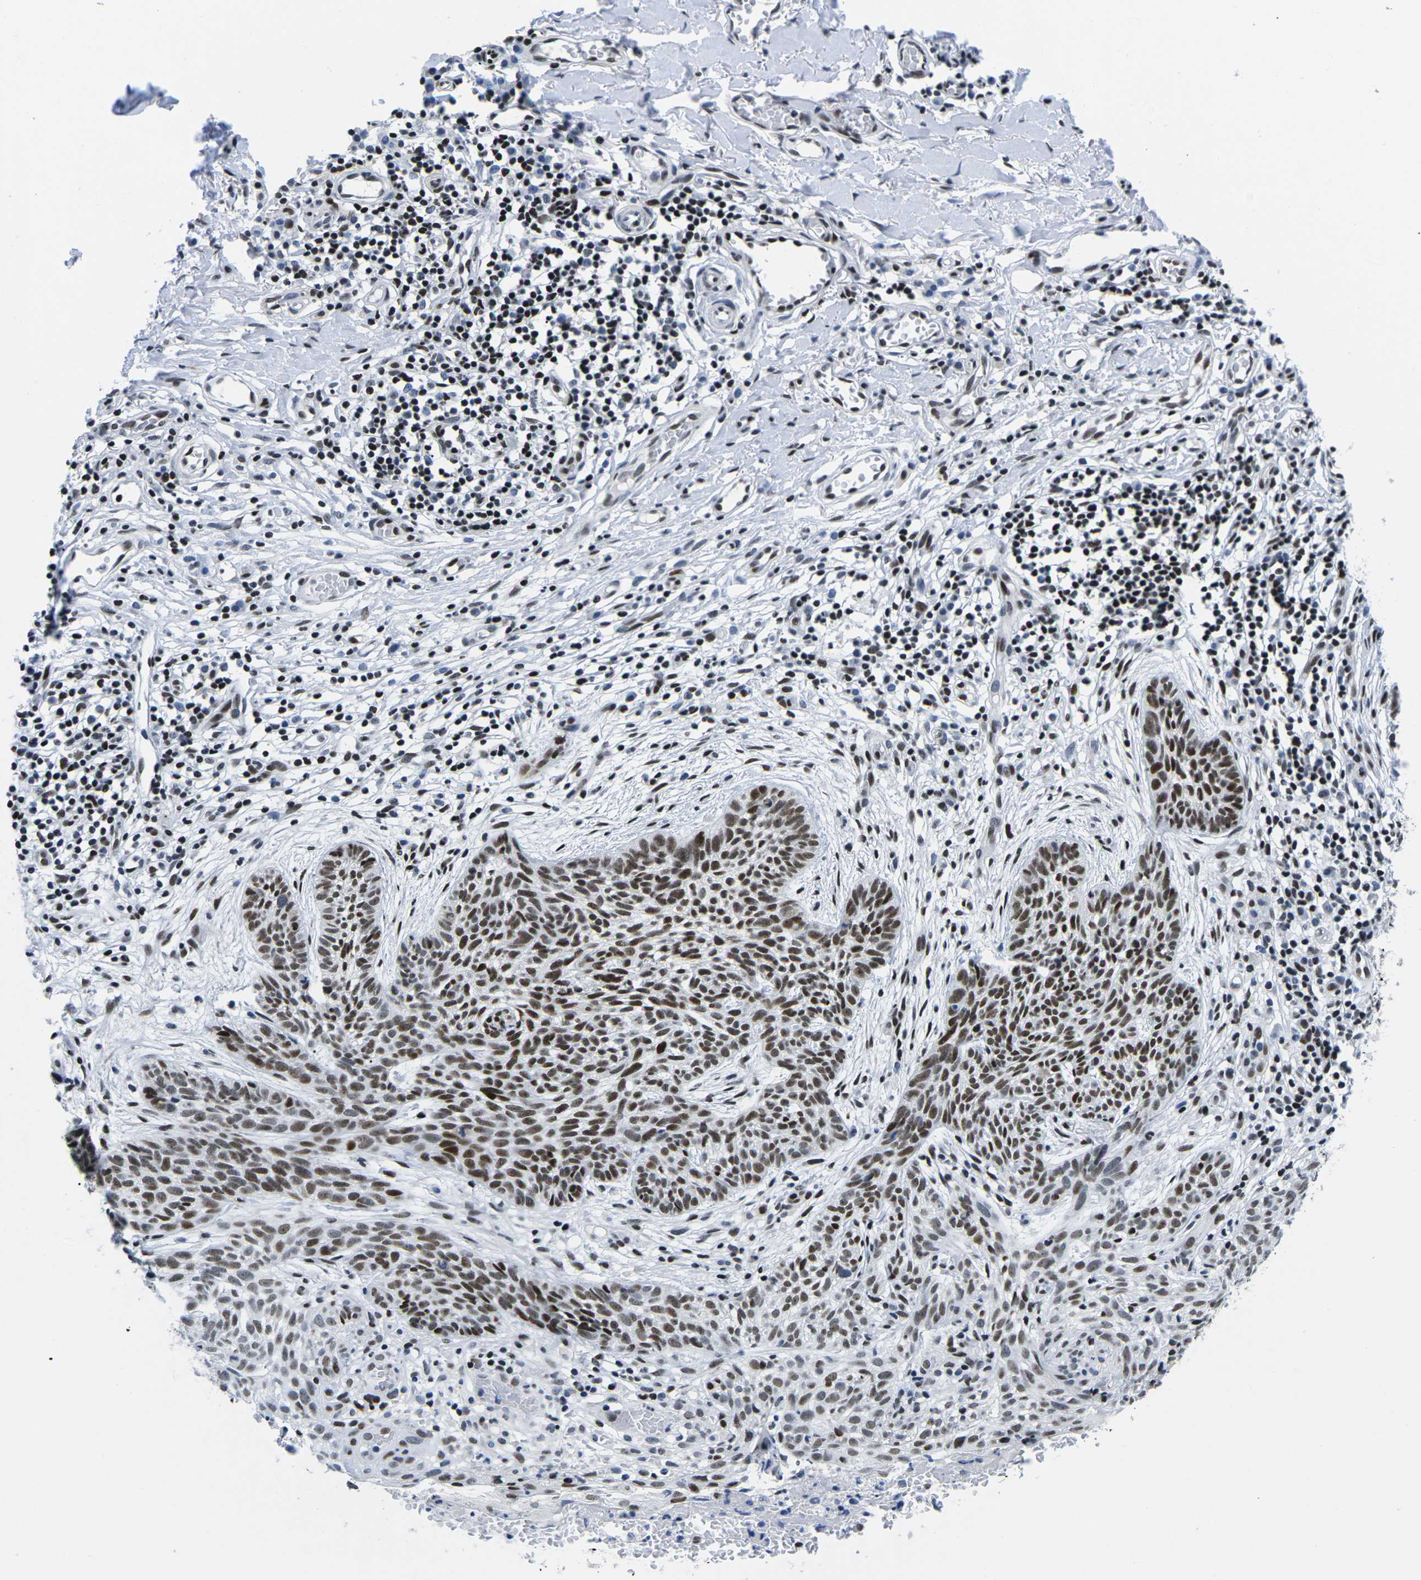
{"staining": {"intensity": "moderate", "quantity": ">75%", "location": "nuclear"}, "tissue": "skin cancer", "cell_type": "Tumor cells", "image_type": "cancer", "snomed": [{"axis": "morphology", "description": "Basal cell carcinoma"}, {"axis": "topography", "description": "Skin"}], "caption": "High-magnification brightfield microscopy of skin basal cell carcinoma stained with DAB (3,3'-diaminobenzidine) (brown) and counterstained with hematoxylin (blue). tumor cells exhibit moderate nuclear staining is seen in about>75% of cells. (Stains: DAB (3,3'-diaminobenzidine) in brown, nuclei in blue, Microscopy: brightfield microscopy at high magnification).", "gene": "ATF1", "patient": {"sex": "female", "age": 59}}